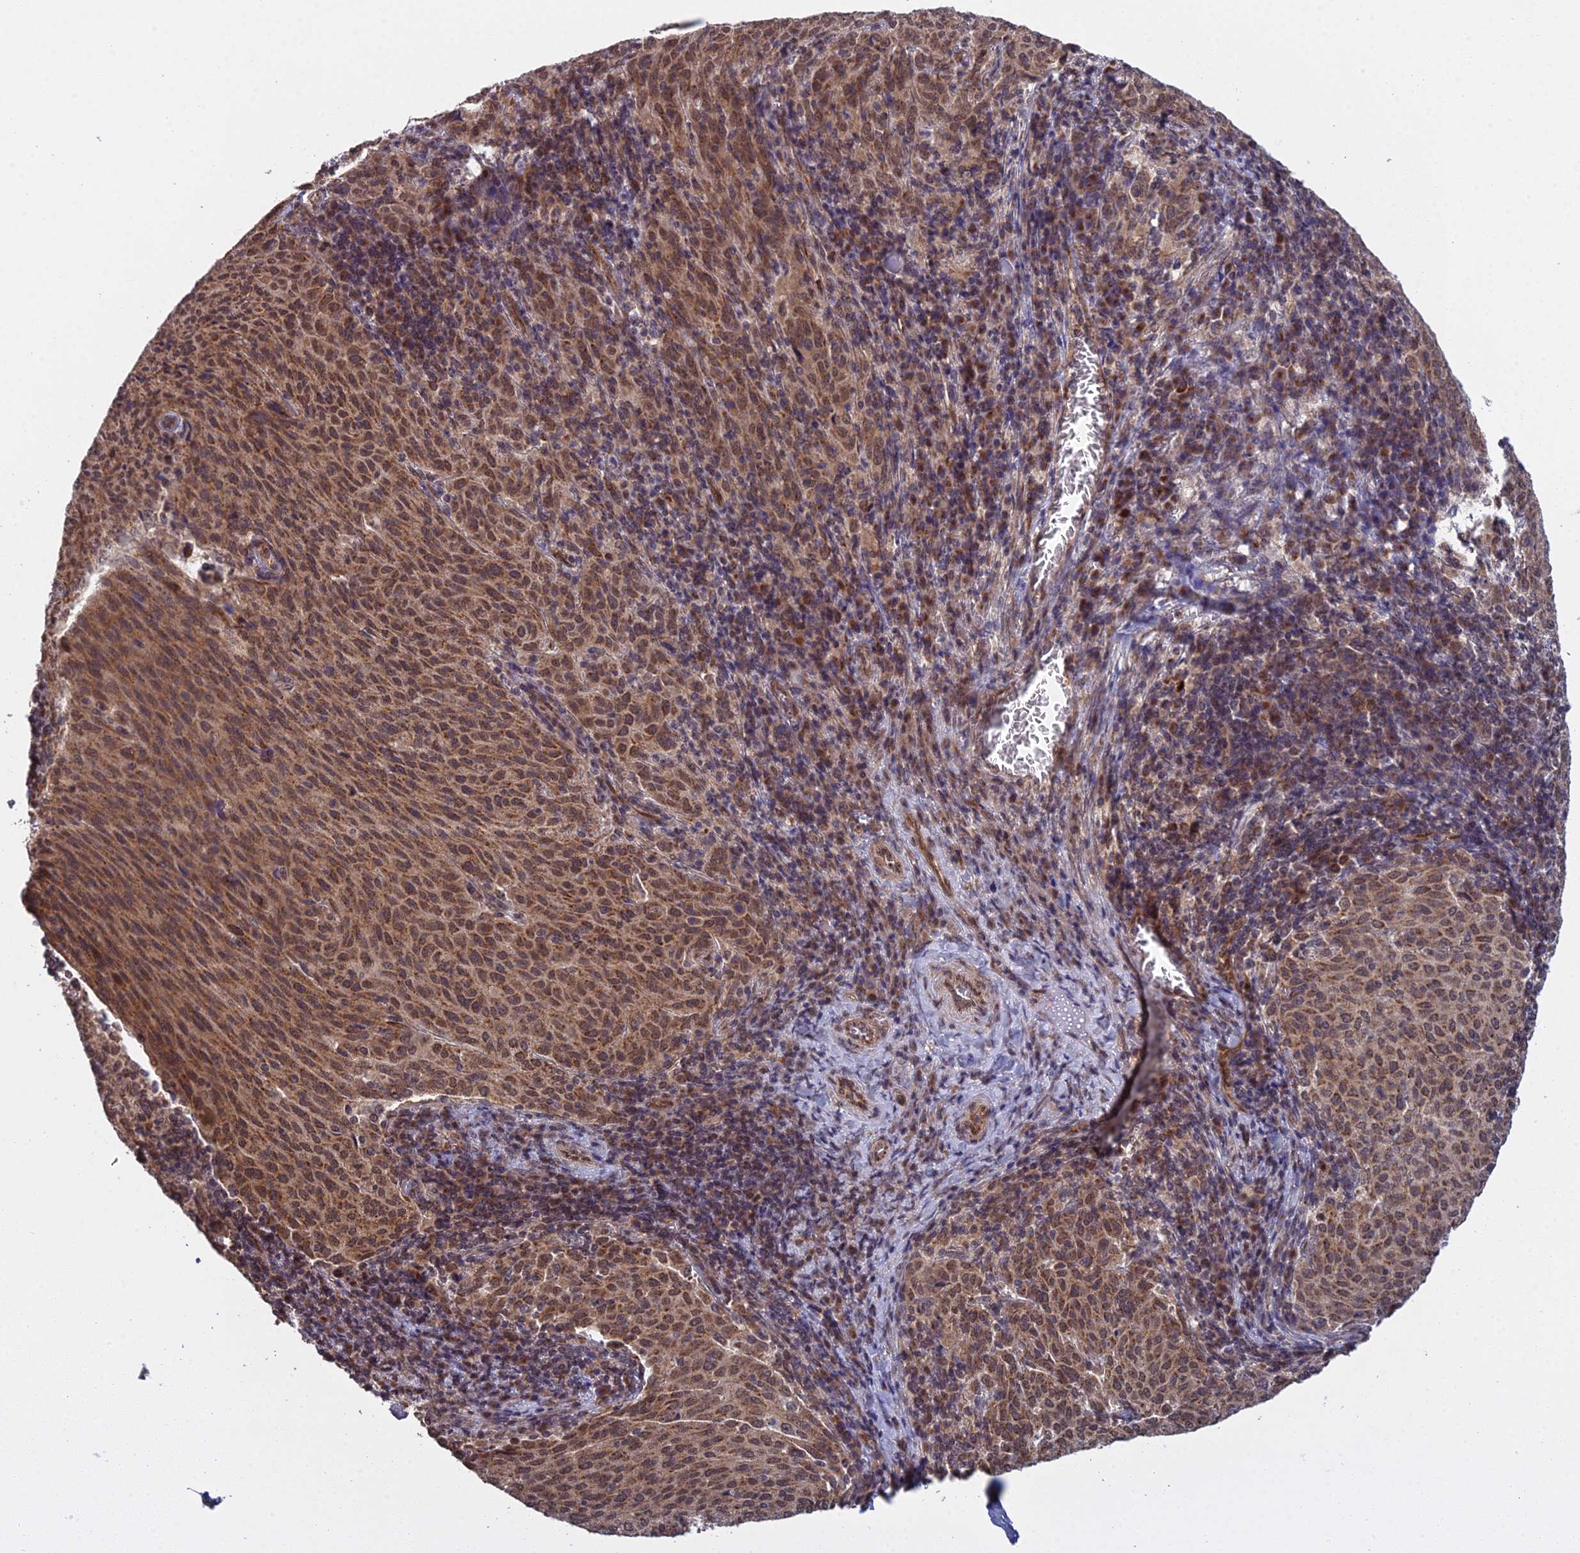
{"staining": {"intensity": "moderate", "quantity": ">75%", "location": "cytoplasmic/membranous"}, "tissue": "cervical cancer", "cell_type": "Tumor cells", "image_type": "cancer", "snomed": [{"axis": "morphology", "description": "Squamous cell carcinoma, NOS"}, {"axis": "topography", "description": "Cervix"}], "caption": "About >75% of tumor cells in cervical cancer (squamous cell carcinoma) exhibit moderate cytoplasmic/membranous protein staining as visualized by brown immunohistochemical staining.", "gene": "MEOX1", "patient": {"sex": "female", "age": 46}}